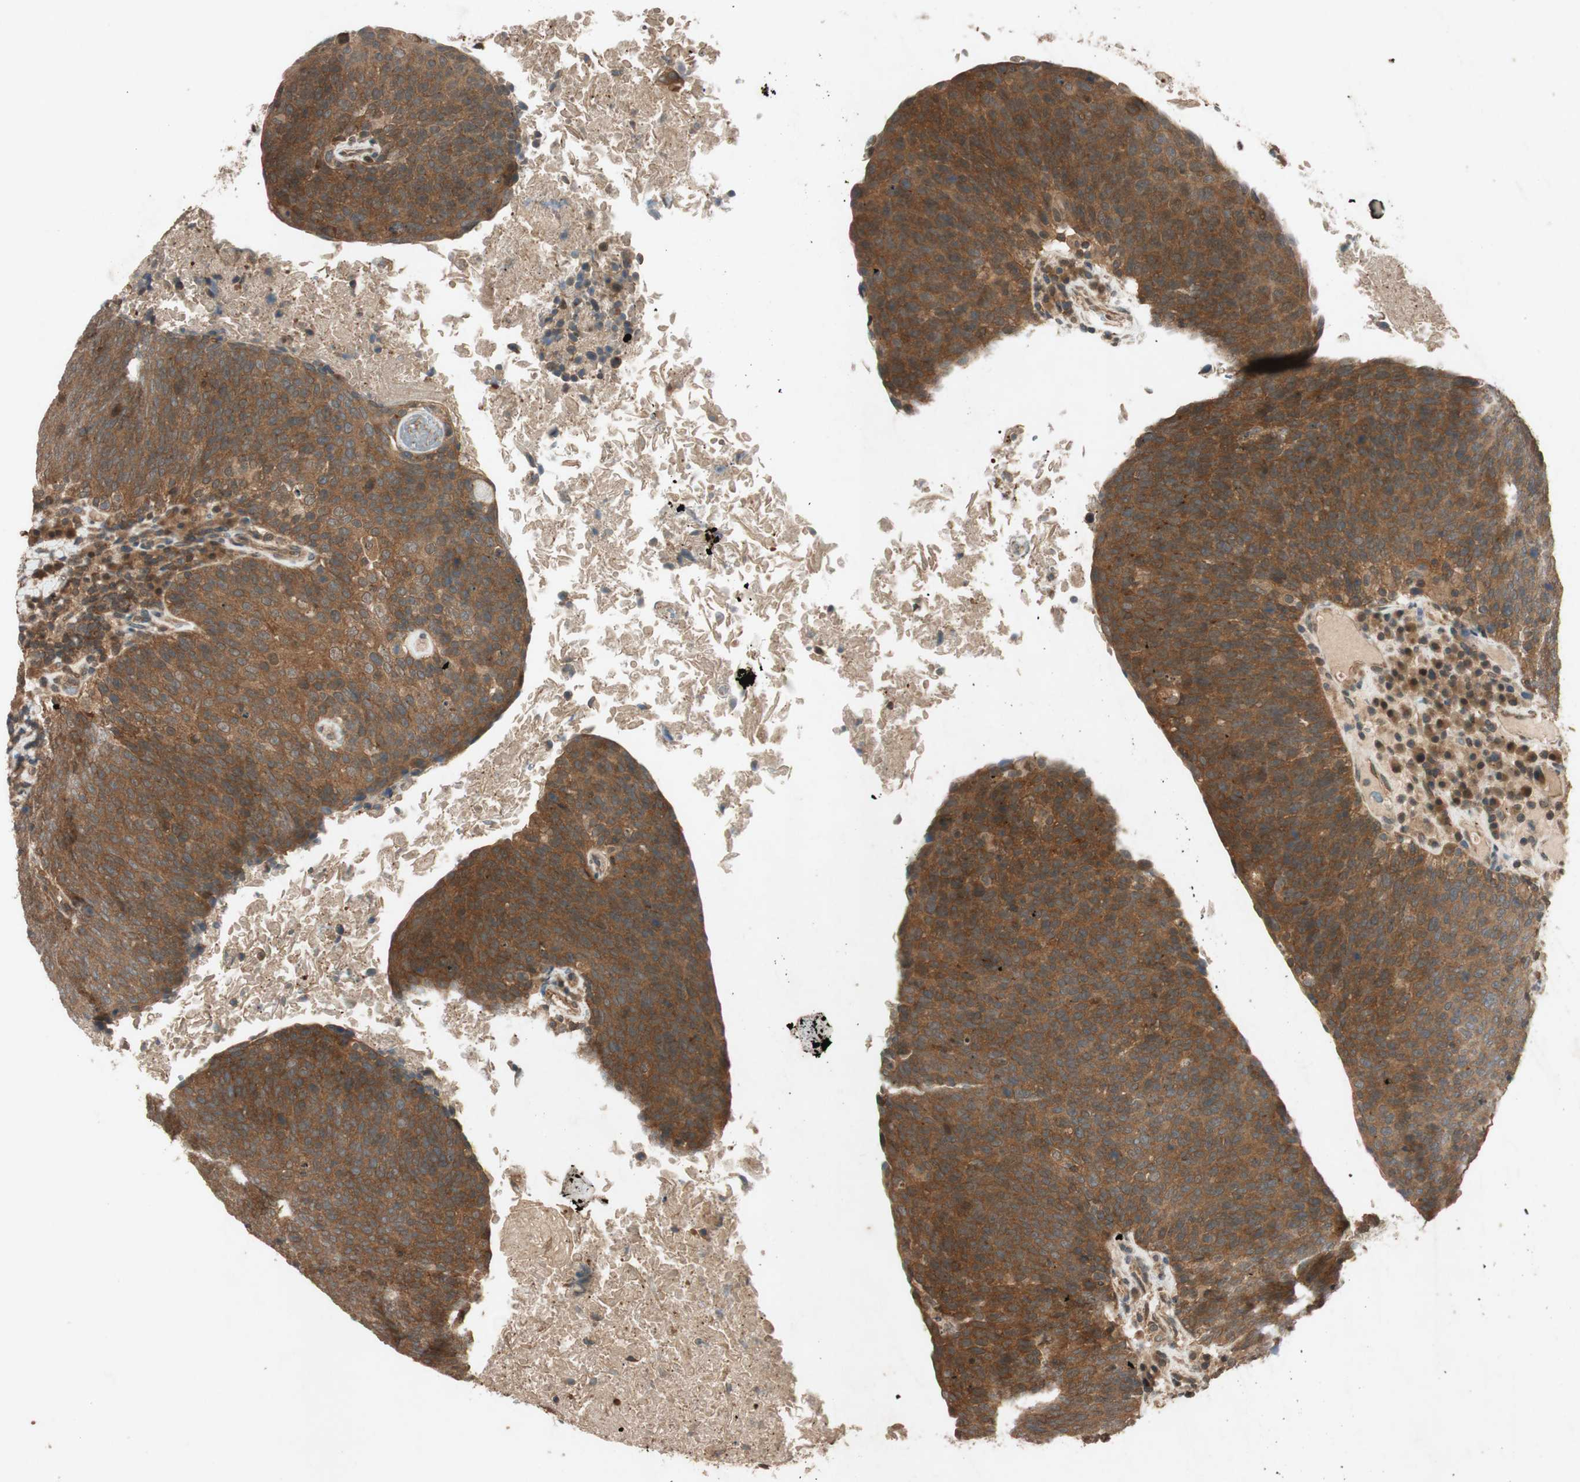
{"staining": {"intensity": "moderate", "quantity": ">75%", "location": "cytoplasmic/membranous"}, "tissue": "head and neck cancer", "cell_type": "Tumor cells", "image_type": "cancer", "snomed": [{"axis": "morphology", "description": "Squamous cell carcinoma, NOS"}, {"axis": "morphology", "description": "Squamous cell carcinoma, metastatic, NOS"}, {"axis": "topography", "description": "Lymph node"}, {"axis": "topography", "description": "Head-Neck"}], "caption": "IHC of human squamous cell carcinoma (head and neck) shows medium levels of moderate cytoplasmic/membranous positivity in approximately >75% of tumor cells. Using DAB (3,3'-diaminobenzidine) (brown) and hematoxylin (blue) stains, captured at high magnification using brightfield microscopy.", "gene": "EPHA8", "patient": {"sex": "male", "age": 62}}